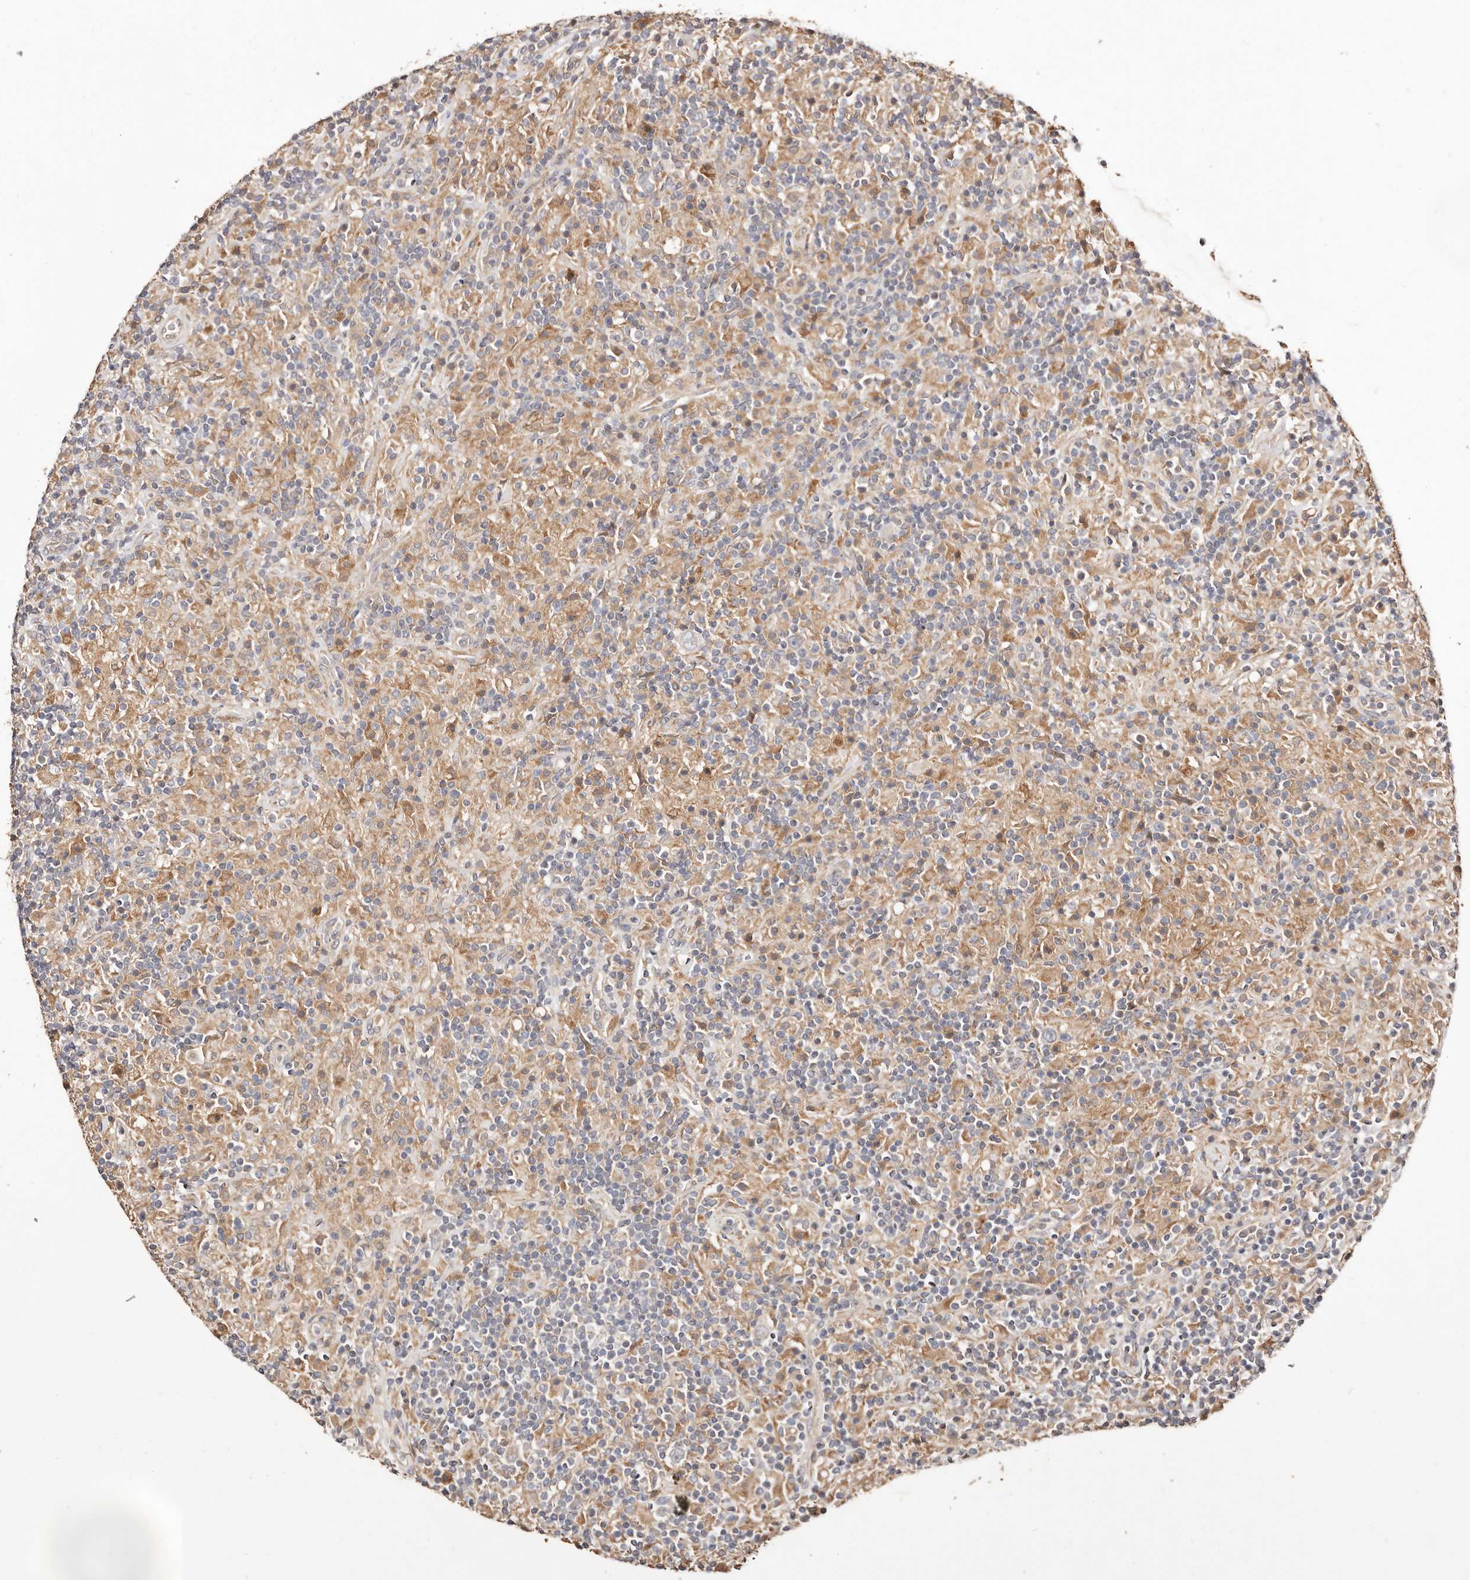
{"staining": {"intensity": "negative", "quantity": "none", "location": "none"}, "tissue": "lymphoma", "cell_type": "Tumor cells", "image_type": "cancer", "snomed": [{"axis": "morphology", "description": "Hodgkin's disease, NOS"}, {"axis": "topography", "description": "Lymph node"}], "caption": "The photomicrograph reveals no significant staining in tumor cells of Hodgkin's disease.", "gene": "MAPK1", "patient": {"sex": "male", "age": 70}}